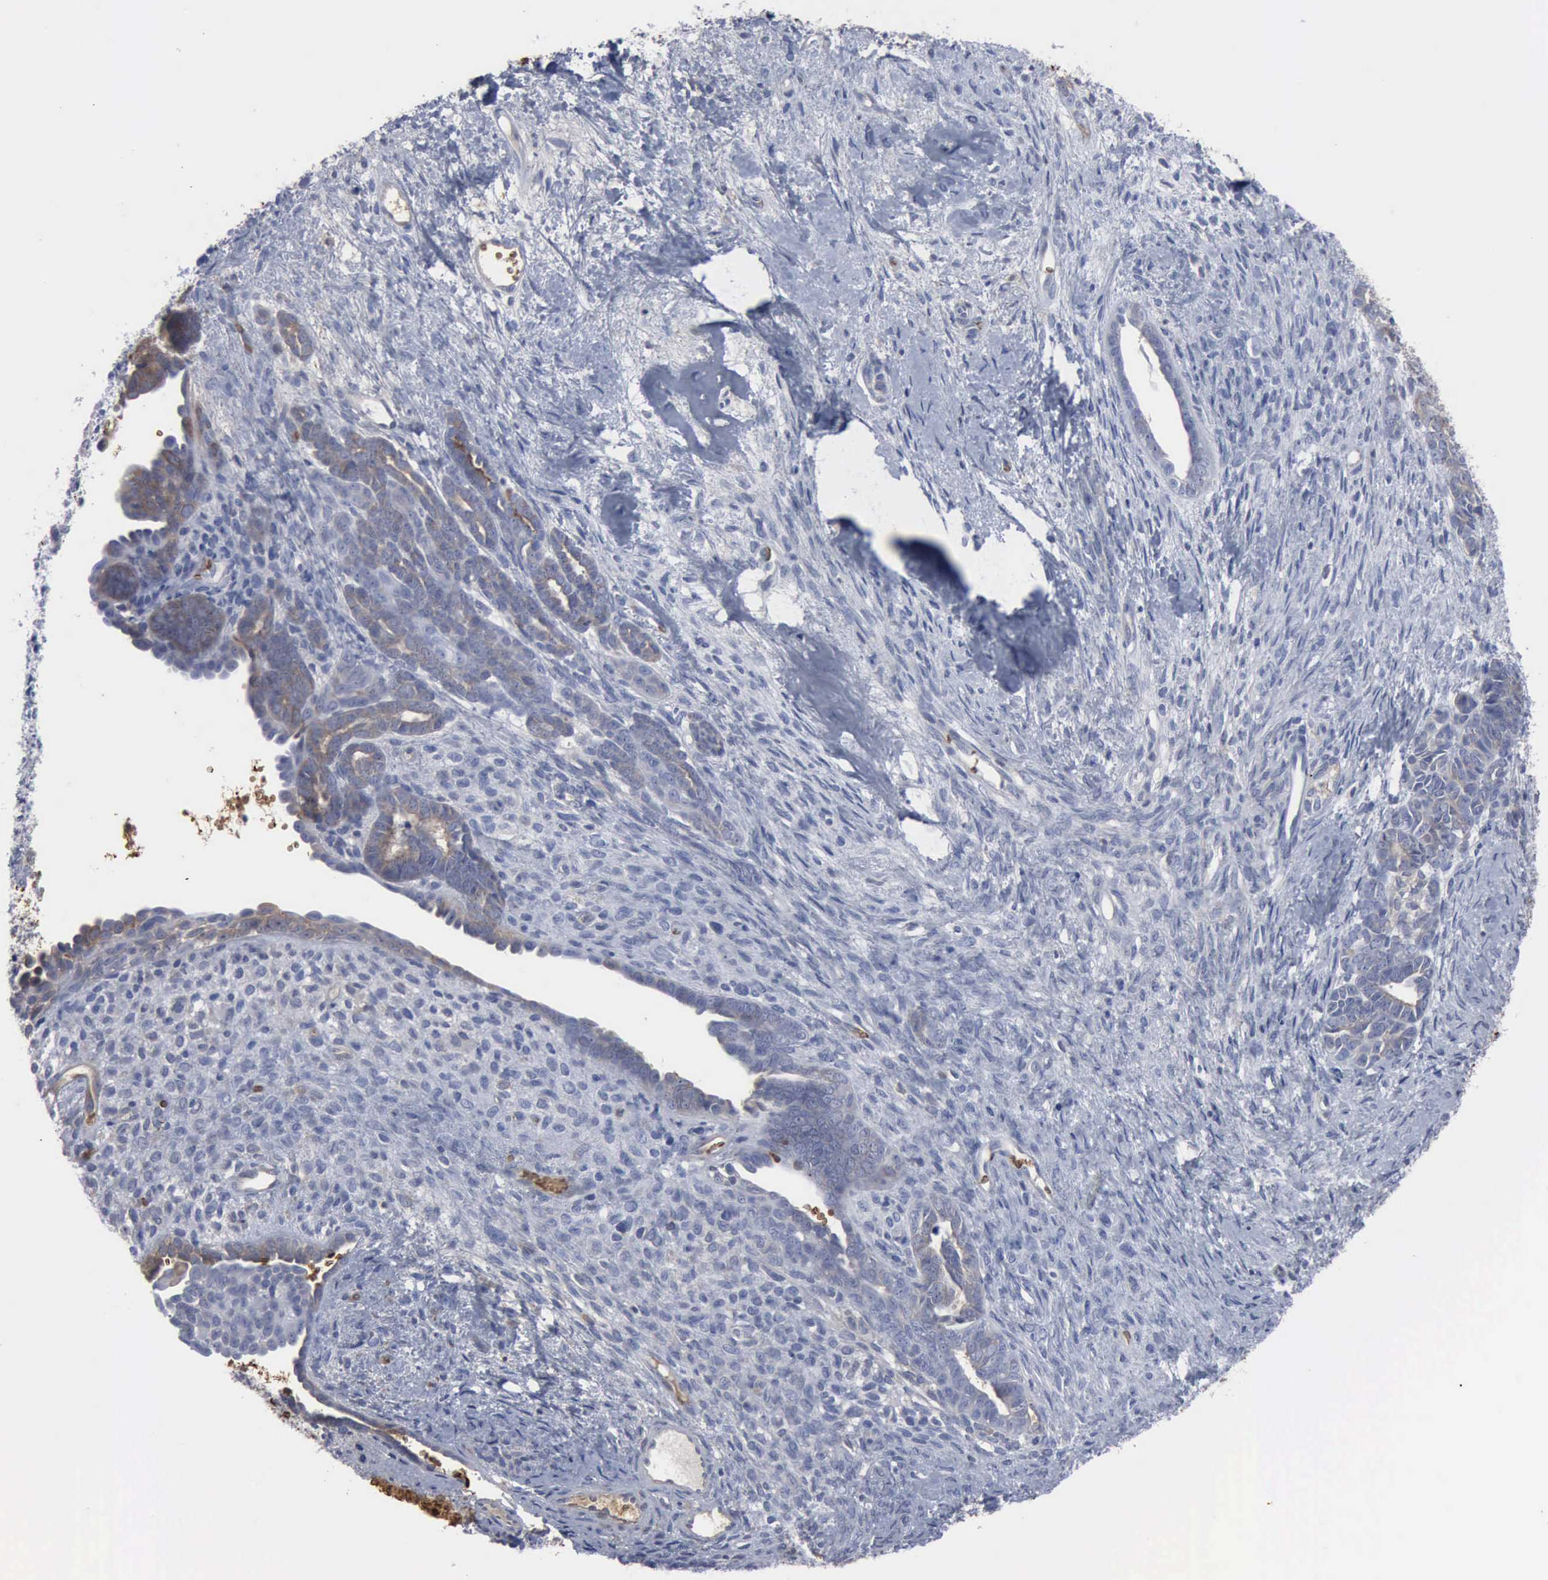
{"staining": {"intensity": "weak", "quantity": "<25%", "location": "cytoplasmic/membranous"}, "tissue": "endometrial cancer", "cell_type": "Tumor cells", "image_type": "cancer", "snomed": [{"axis": "morphology", "description": "Neoplasm, malignant, NOS"}, {"axis": "topography", "description": "Endometrium"}], "caption": "This is a photomicrograph of immunohistochemistry (IHC) staining of neoplasm (malignant) (endometrial), which shows no positivity in tumor cells. (Stains: DAB immunohistochemistry with hematoxylin counter stain, Microscopy: brightfield microscopy at high magnification).", "gene": "TGFB1", "patient": {"sex": "female", "age": 74}}